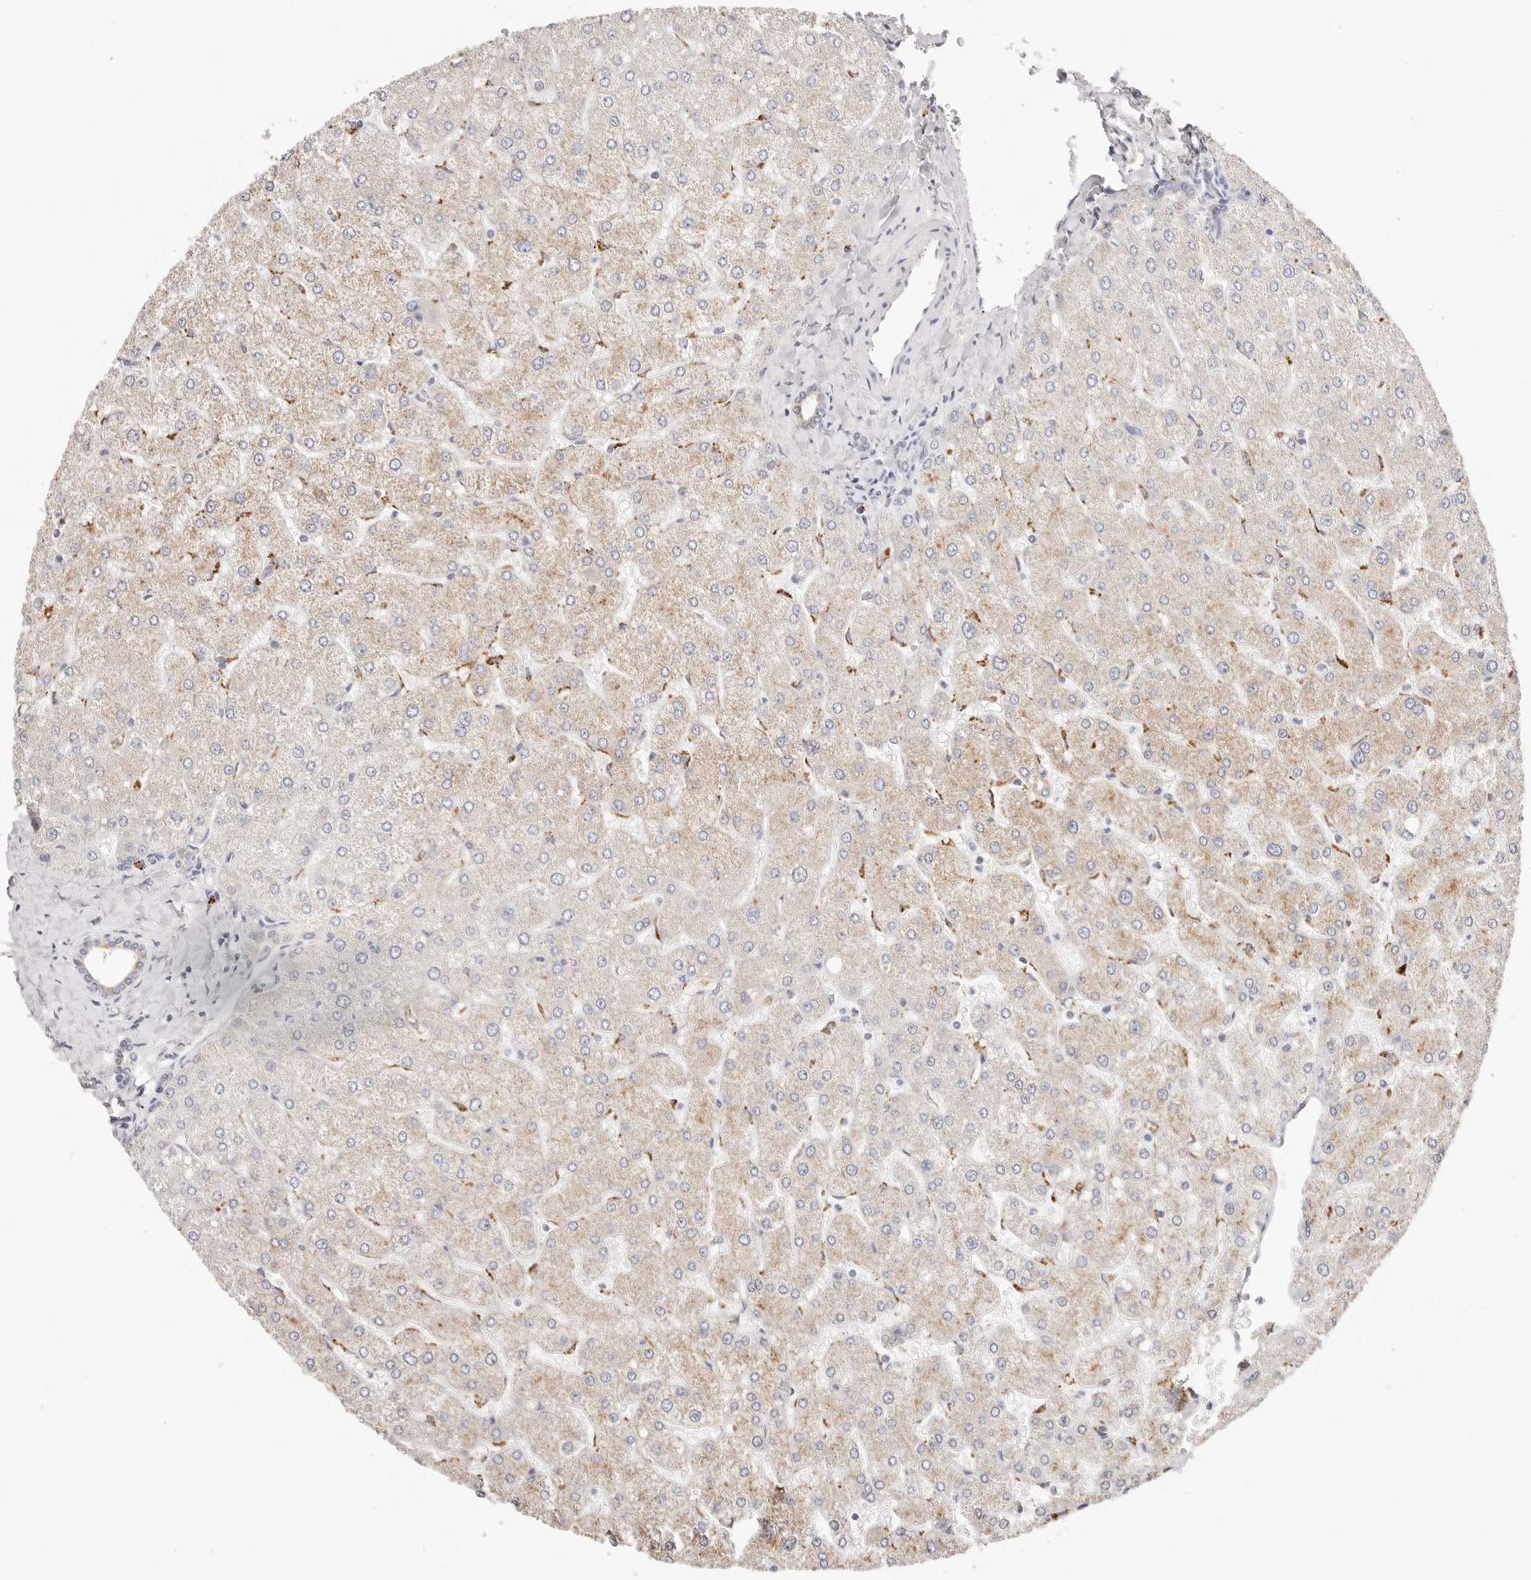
{"staining": {"intensity": "weak", "quantity": ">75%", "location": "cytoplasmic/membranous"}, "tissue": "liver", "cell_type": "Cholangiocytes", "image_type": "normal", "snomed": [{"axis": "morphology", "description": "Normal tissue, NOS"}, {"axis": "topography", "description": "Liver"}], "caption": "Approximately >75% of cholangiocytes in benign human liver reveal weak cytoplasmic/membranous protein expression as visualized by brown immunohistochemical staining.", "gene": "STKLD1", "patient": {"sex": "male", "age": 55}}